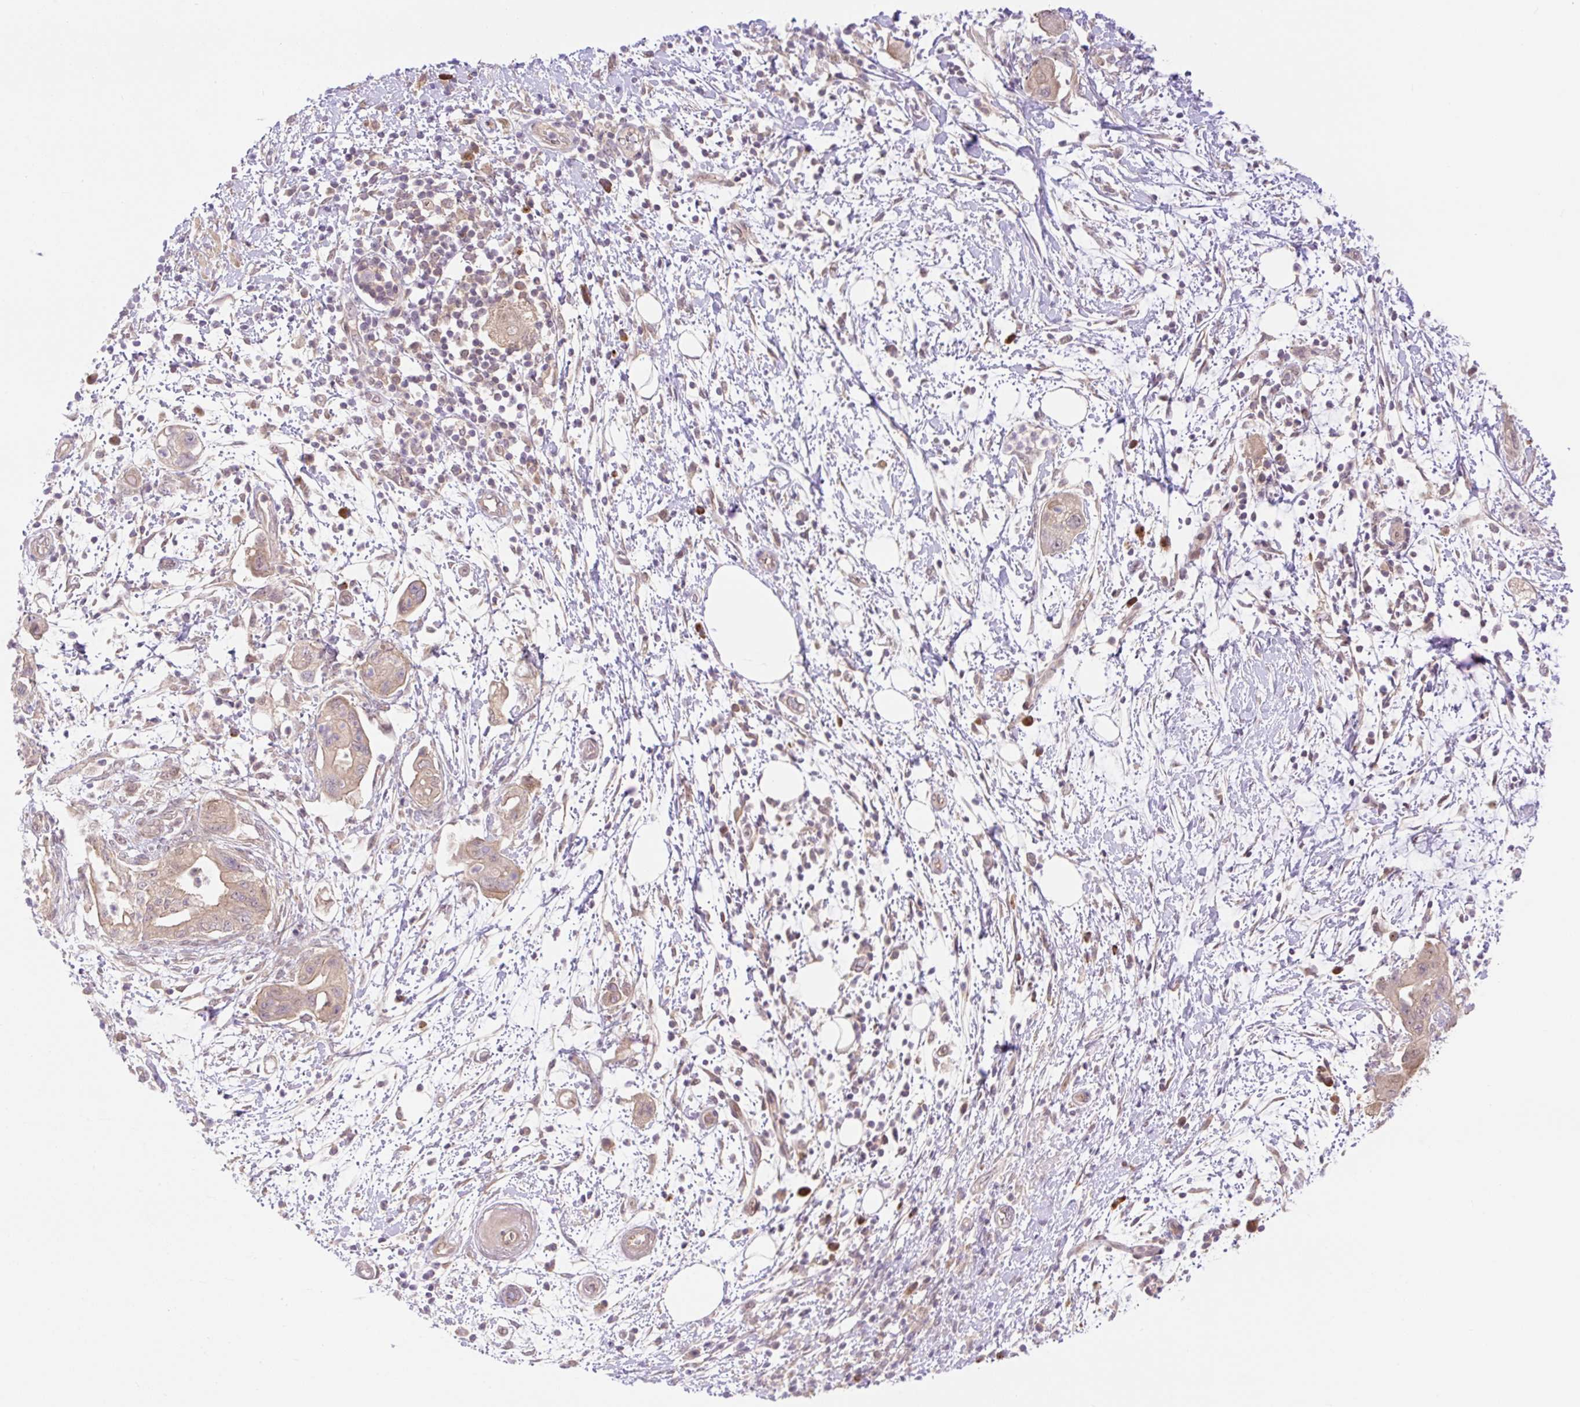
{"staining": {"intensity": "weak", "quantity": ">75%", "location": "cytoplasmic/membranous"}, "tissue": "pancreatic cancer", "cell_type": "Tumor cells", "image_type": "cancer", "snomed": [{"axis": "morphology", "description": "Adenocarcinoma, NOS"}, {"axis": "topography", "description": "Pancreas"}], "caption": "Pancreatic cancer (adenocarcinoma) stained for a protein (brown) demonstrates weak cytoplasmic/membranous positive staining in about >75% of tumor cells.", "gene": "VPS25", "patient": {"sex": "female", "age": 73}}